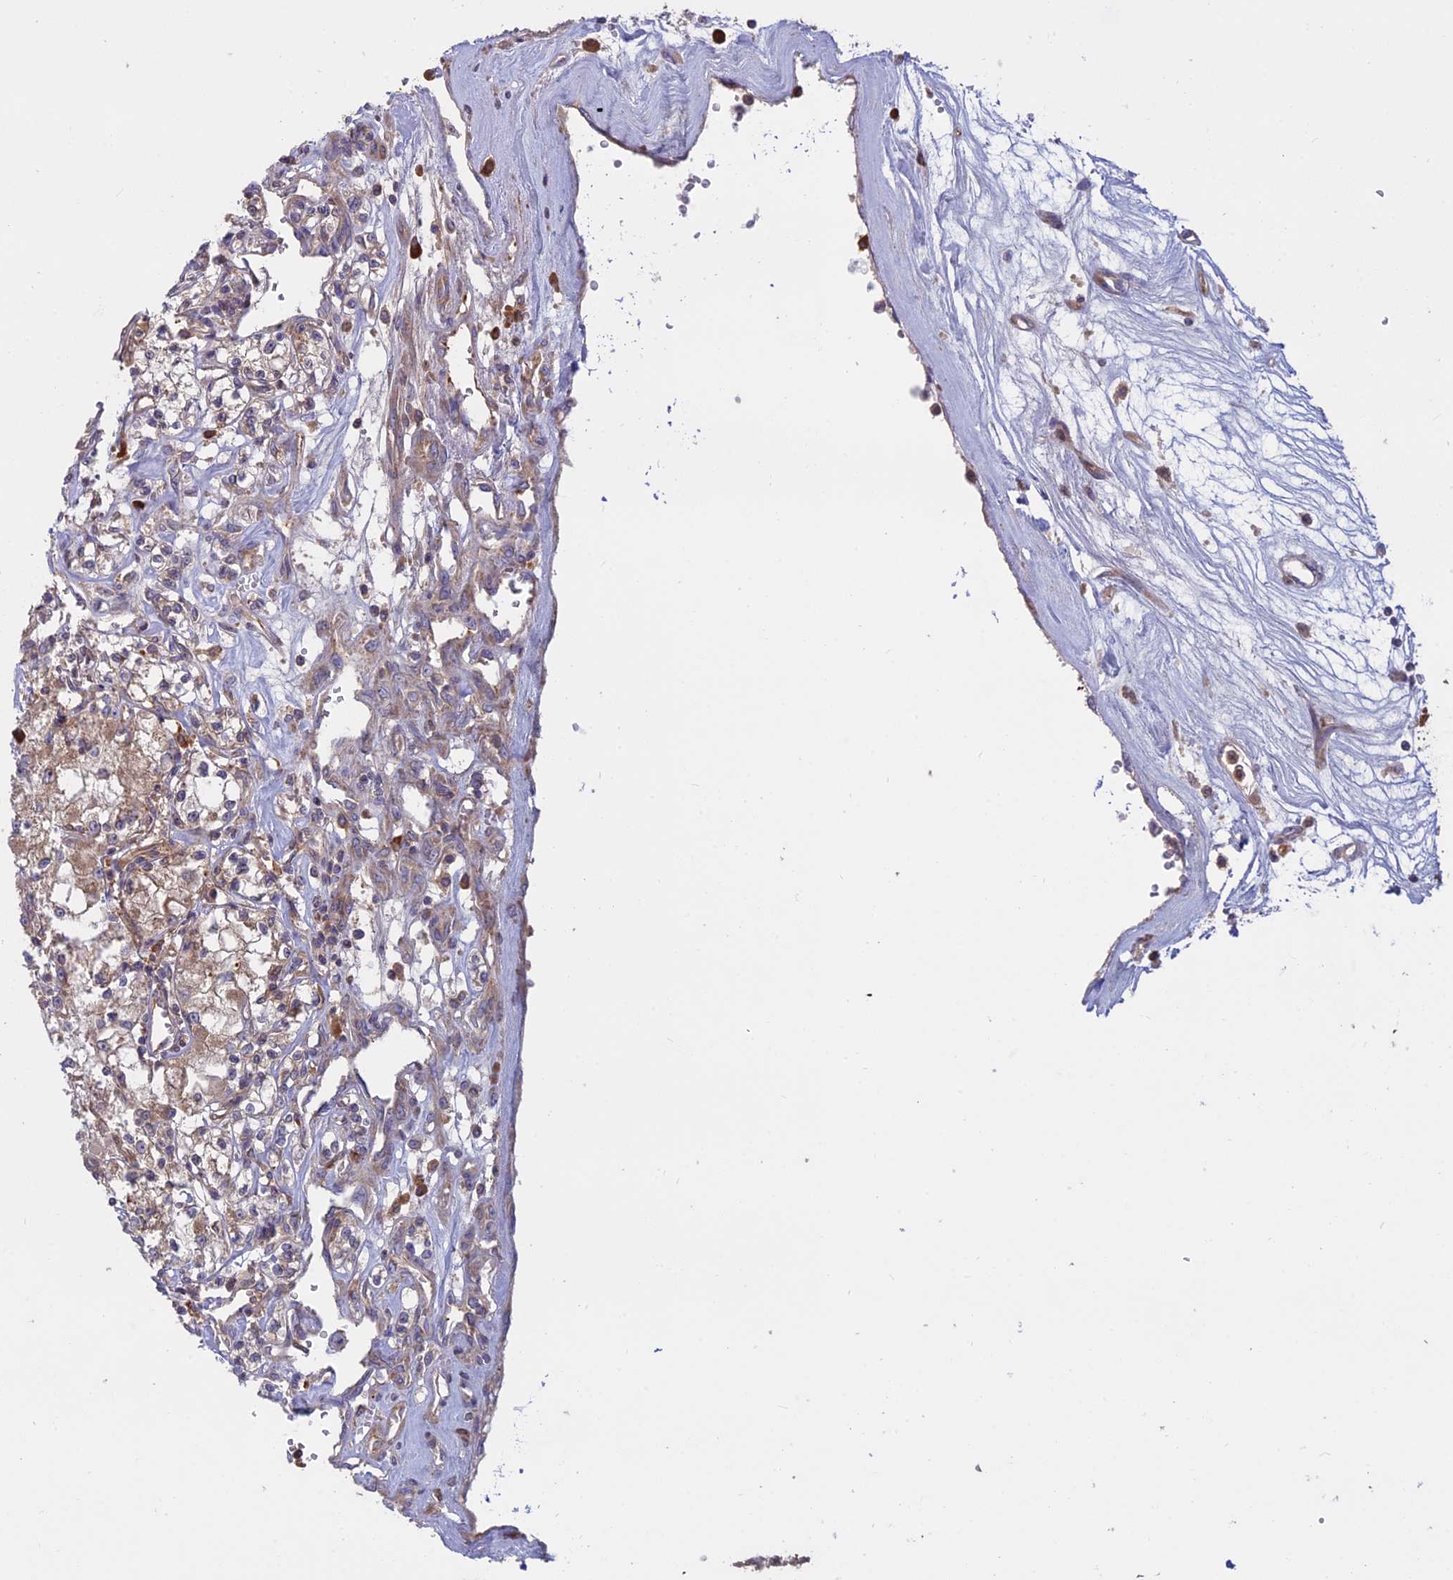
{"staining": {"intensity": "moderate", "quantity": ">75%", "location": "cytoplasmic/membranous"}, "tissue": "renal cancer", "cell_type": "Tumor cells", "image_type": "cancer", "snomed": [{"axis": "morphology", "description": "Adenocarcinoma, NOS"}, {"axis": "topography", "description": "Kidney"}], "caption": "Tumor cells show medium levels of moderate cytoplasmic/membranous staining in approximately >75% of cells in human adenocarcinoma (renal).", "gene": "TMEM208", "patient": {"sex": "female", "age": 59}}